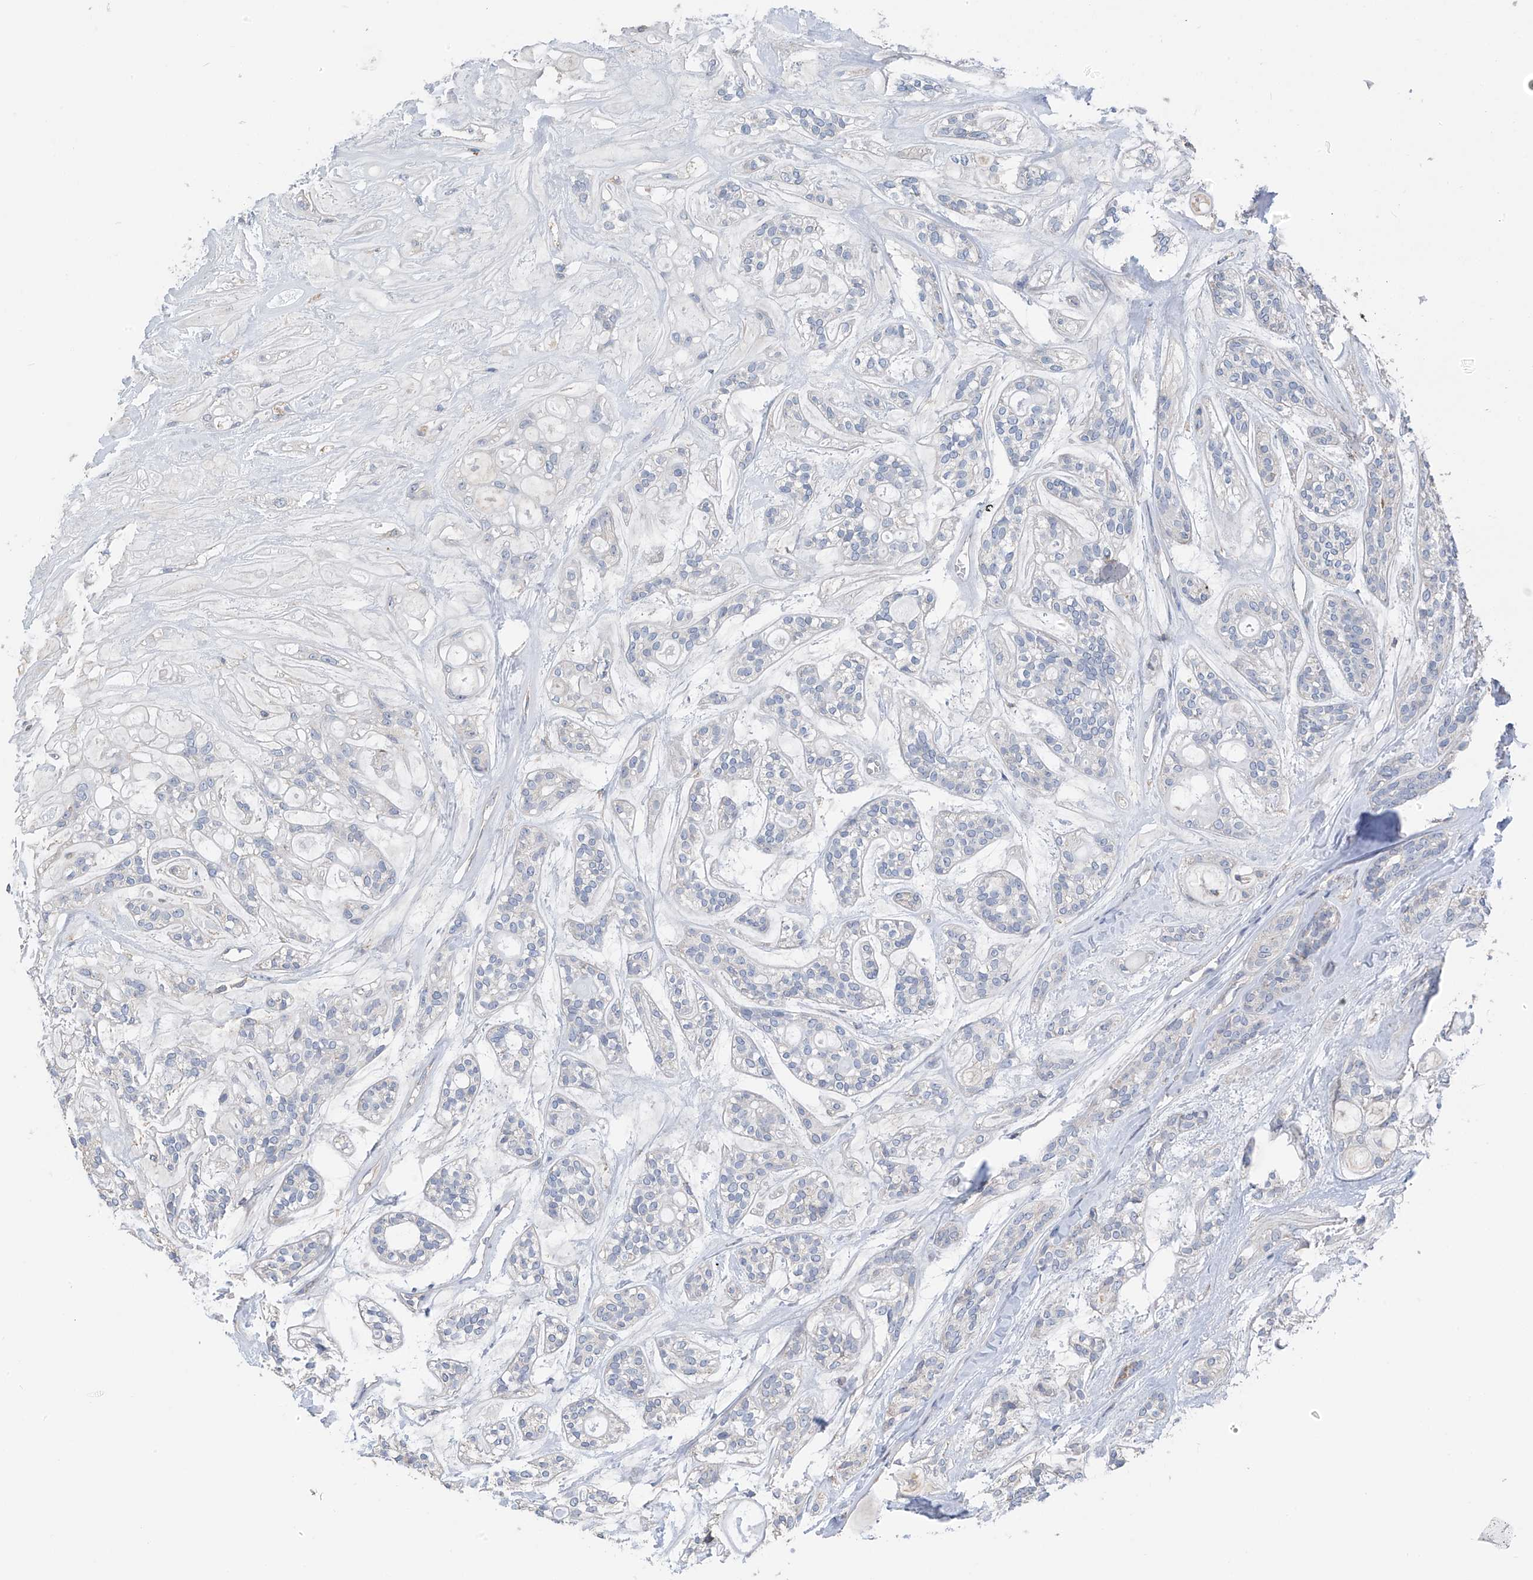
{"staining": {"intensity": "negative", "quantity": "none", "location": "none"}, "tissue": "head and neck cancer", "cell_type": "Tumor cells", "image_type": "cancer", "snomed": [{"axis": "morphology", "description": "Adenocarcinoma, NOS"}, {"axis": "topography", "description": "Head-Neck"}], "caption": "Head and neck cancer stained for a protein using immunohistochemistry reveals no expression tumor cells.", "gene": "SYN3", "patient": {"sex": "male", "age": 66}}